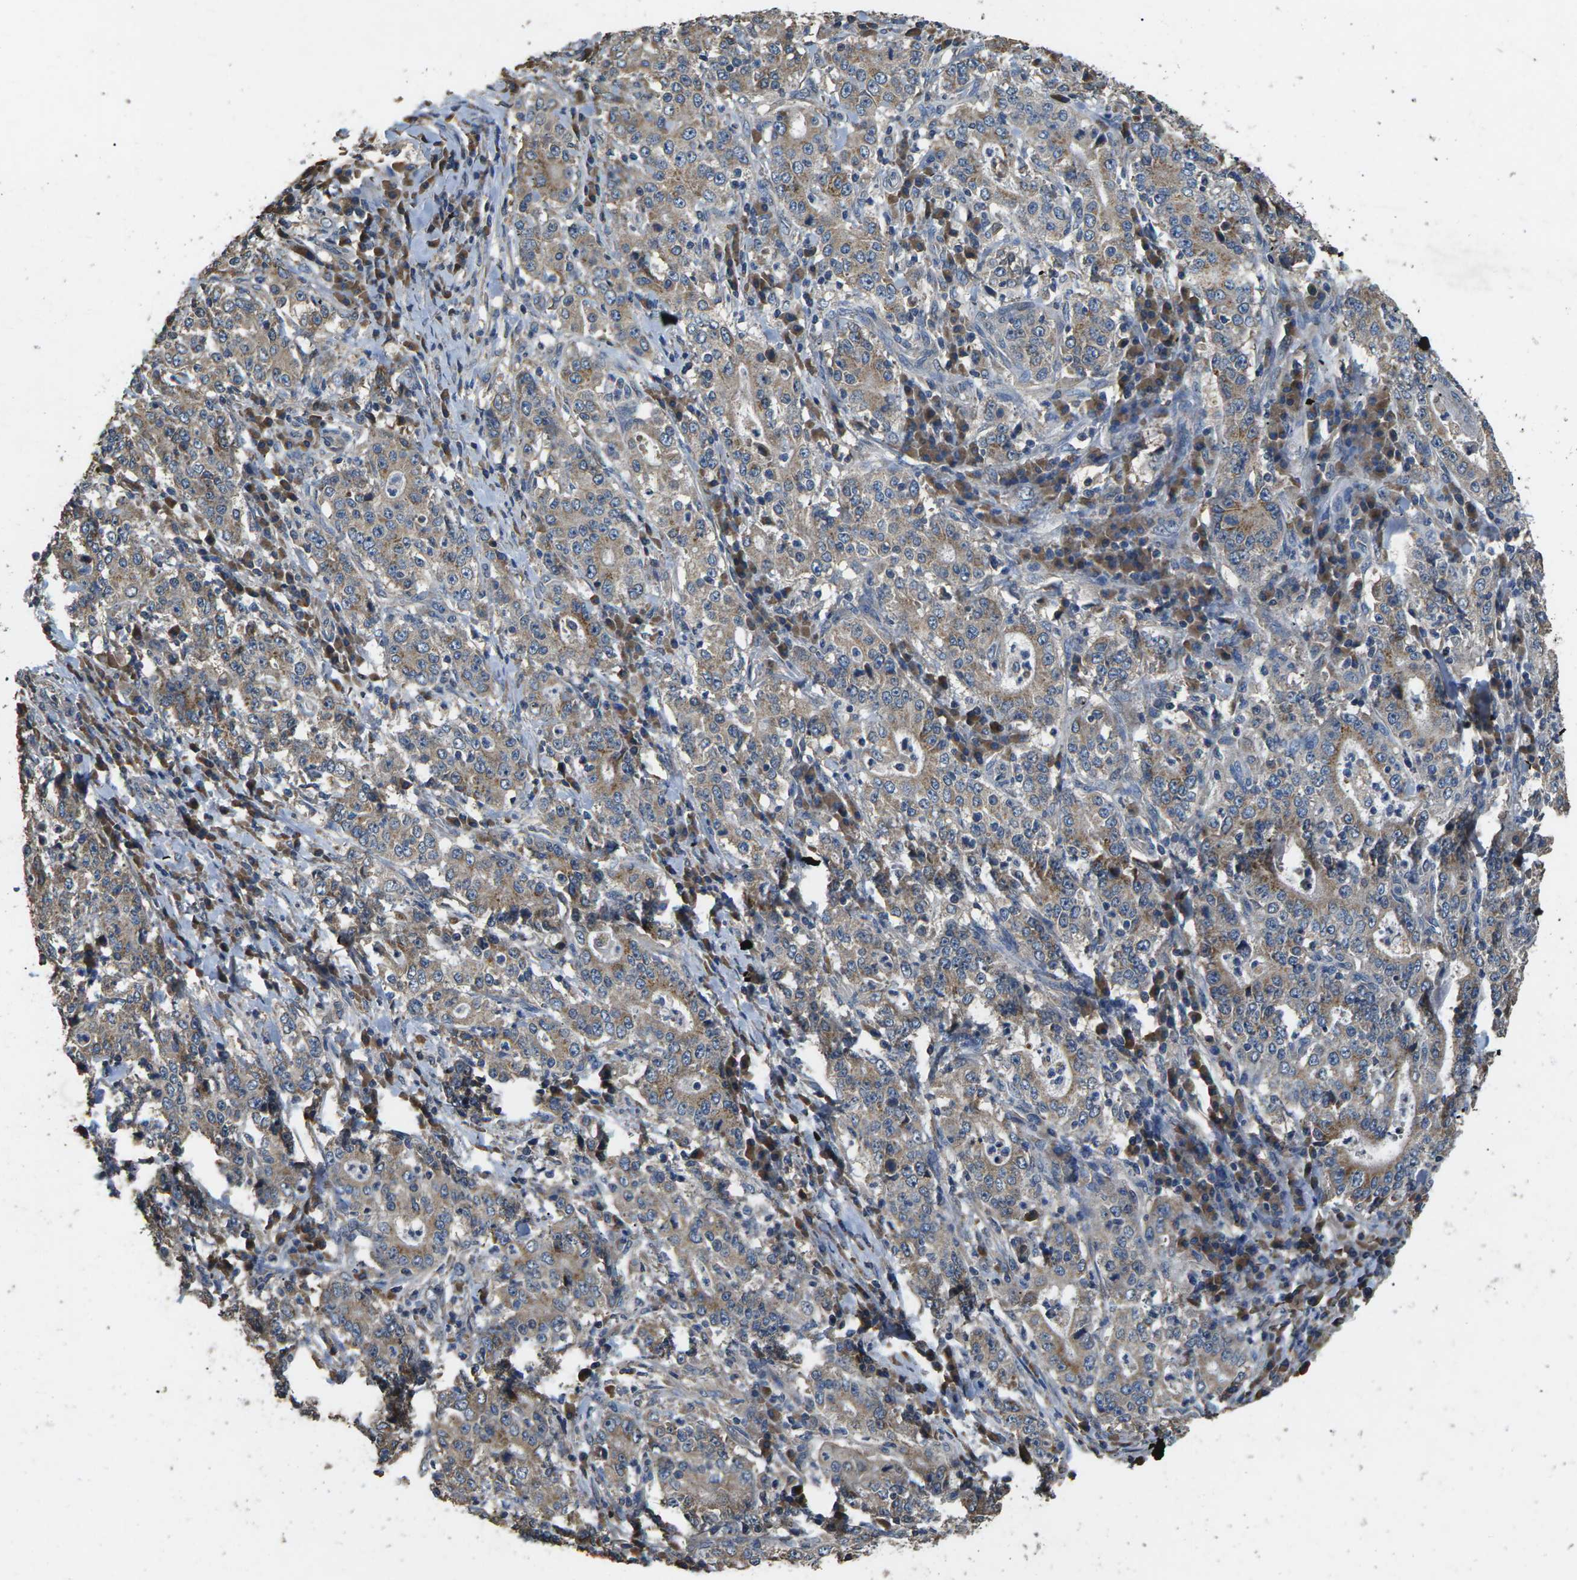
{"staining": {"intensity": "weak", "quantity": "25%-75%", "location": "cytoplasmic/membranous"}, "tissue": "stomach cancer", "cell_type": "Tumor cells", "image_type": "cancer", "snomed": [{"axis": "morphology", "description": "Normal tissue, NOS"}, {"axis": "morphology", "description": "Adenocarcinoma, NOS"}, {"axis": "topography", "description": "Stomach, upper"}, {"axis": "topography", "description": "Stomach"}], "caption": "Adenocarcinoma (stomach) stained with IHC reveals weak cytoplasmic/membranous staining in approximately 25%-75% of tumor cells.", "gene": "B4GAT1", "patient": {"sex": "male", "age": 59}}